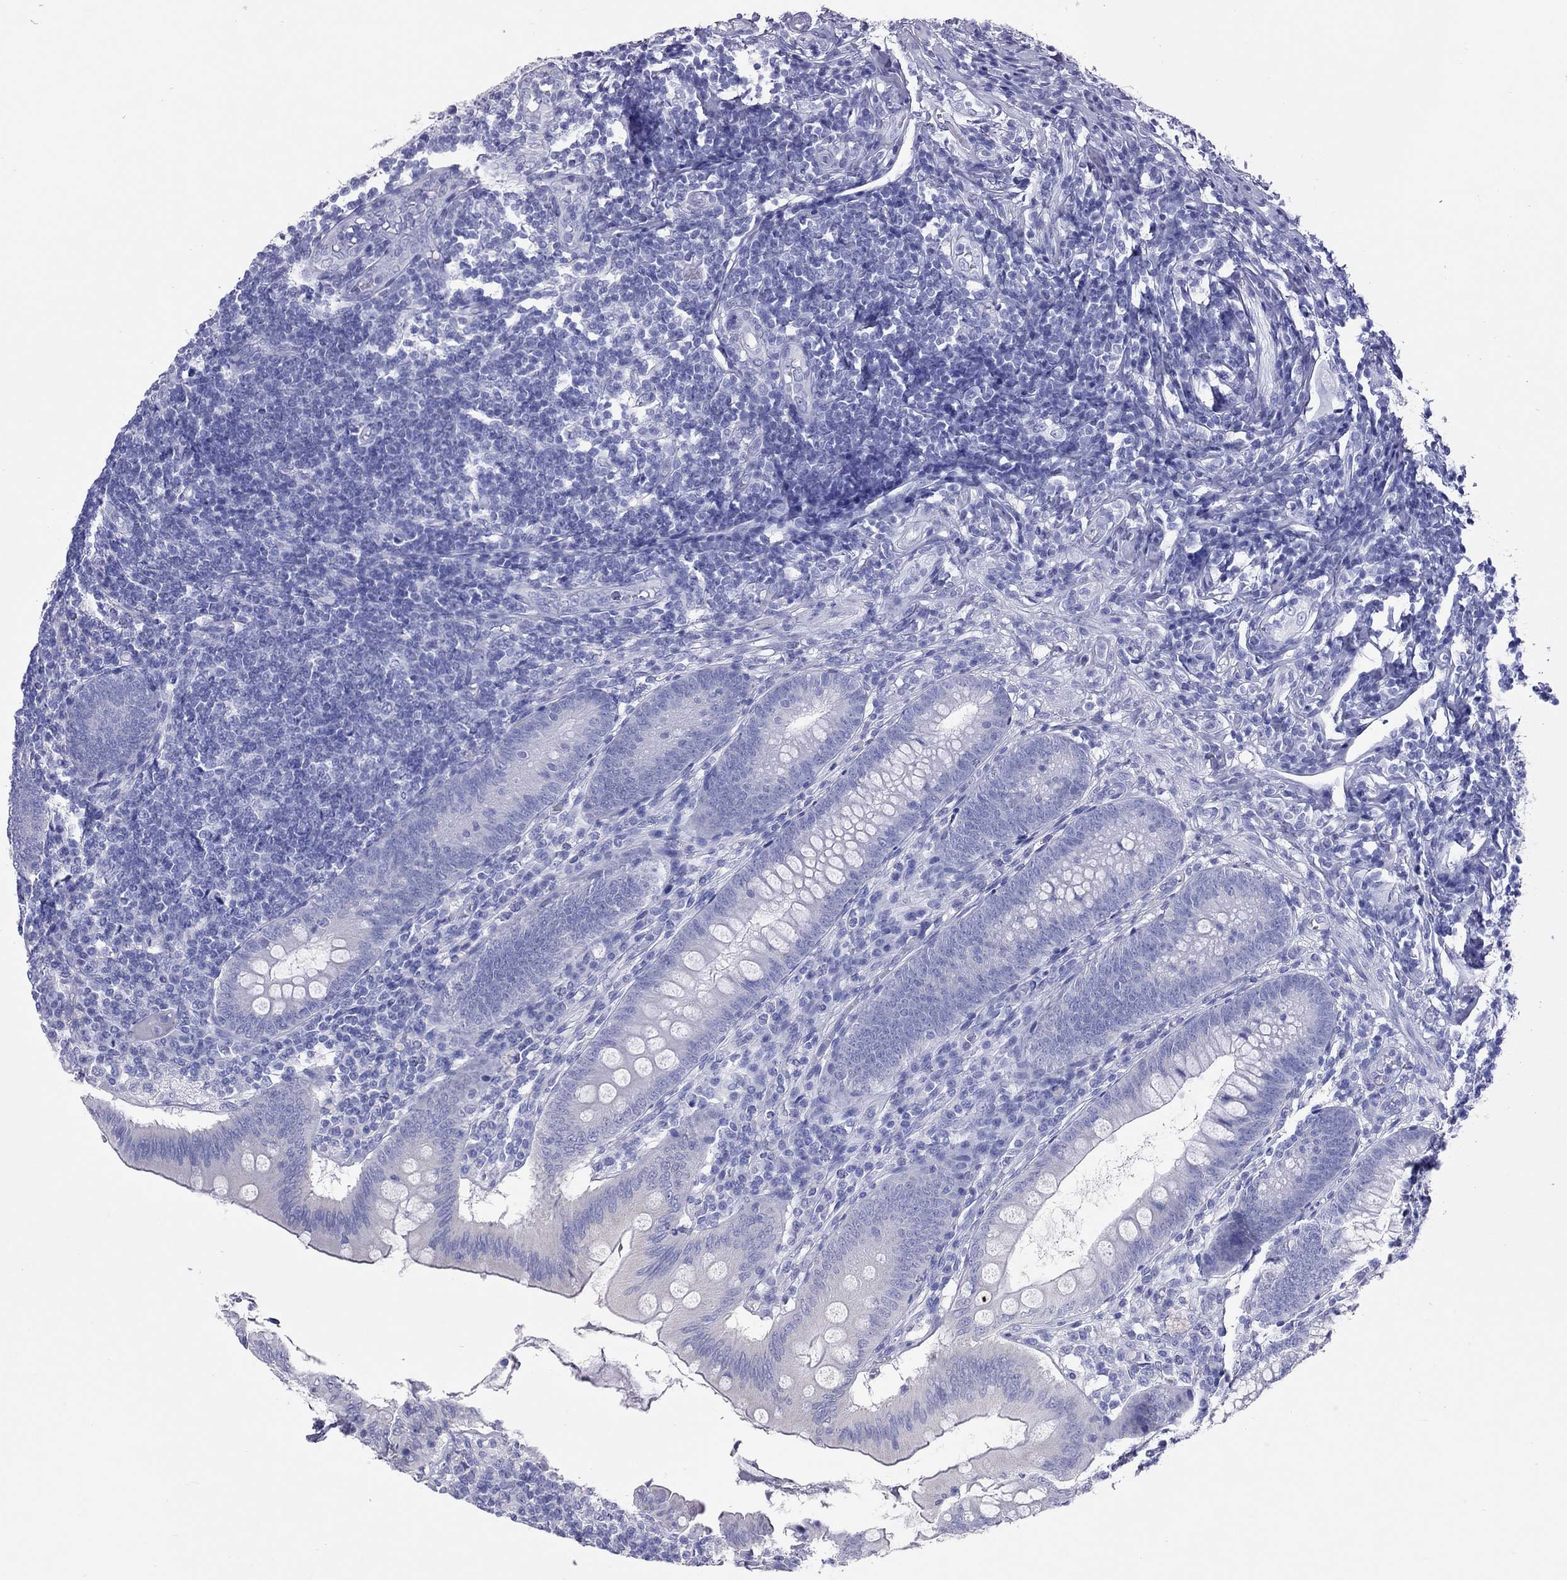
{"staining": {"intensity": "negative", "quantity": "none", "location": "none"}, "tissue": "appendix", "cell_type": "Glandular cells", "image_type": "normal", "snomed": [{"axis": "morphology", "description": "Normal tissue, NOS"}, {"axis": "morphology", "description": "Inflammation, NOS"}, {"axis": "topography", "description": "Appendix"}], "caption": "Protein analysis of unremarkable appendix reveals no significant staining in glandular cells. (Stains: DAB (3,3'-diaminobenzidine) immunohistochemistry (IHC) with hematoxylin counter stain, Microscopy: brightfield microscopy at high magnification).", "gene": "PSMB11", "patient": {"sex": "male", "age": 16}}